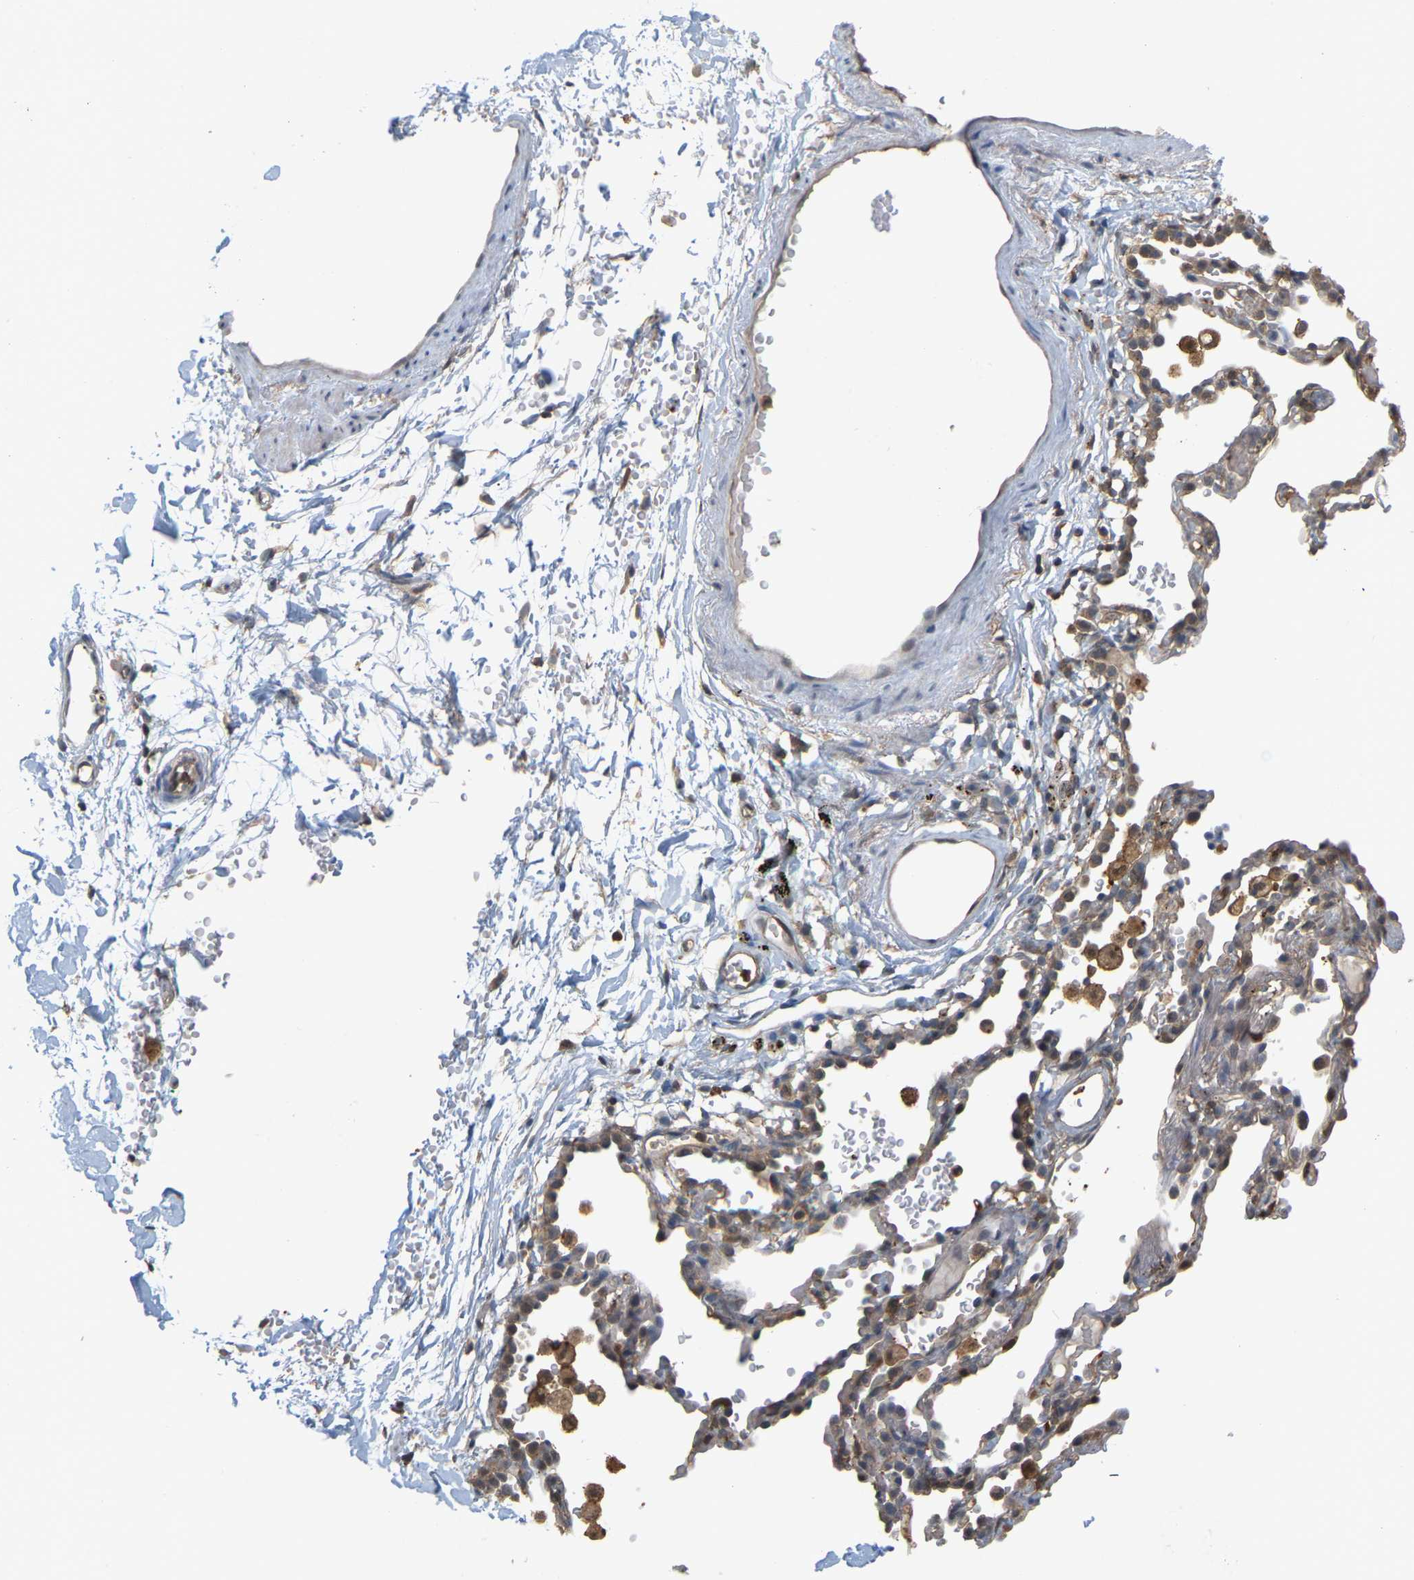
{"staining": {"intensity": "weak", "quantity": "25%-75%", "location": "cytoplasmic/membranous"}, "tissue": "adipose tissue", "cell_type": "Adipocytes", "image_type": "normal", "snomed": [{"axis": "morphology", "description": "Normal tissue, NOS"}, {"axis": "topography", "description": "Cartilage tissue"}, {"axis": "topography", "description": "Bronchus"}], "caption": "IHC image of benign adipose tissue: human adipose tissue stained using IHC exhibits low levels of weak protein expression localized specifically in the cytoplasmic/membranous of adipocytes, appearing as a cytoplasmic/membranous brown color.", "gene": "MTPN", "patient": {"sex": "female", "age": 53}}